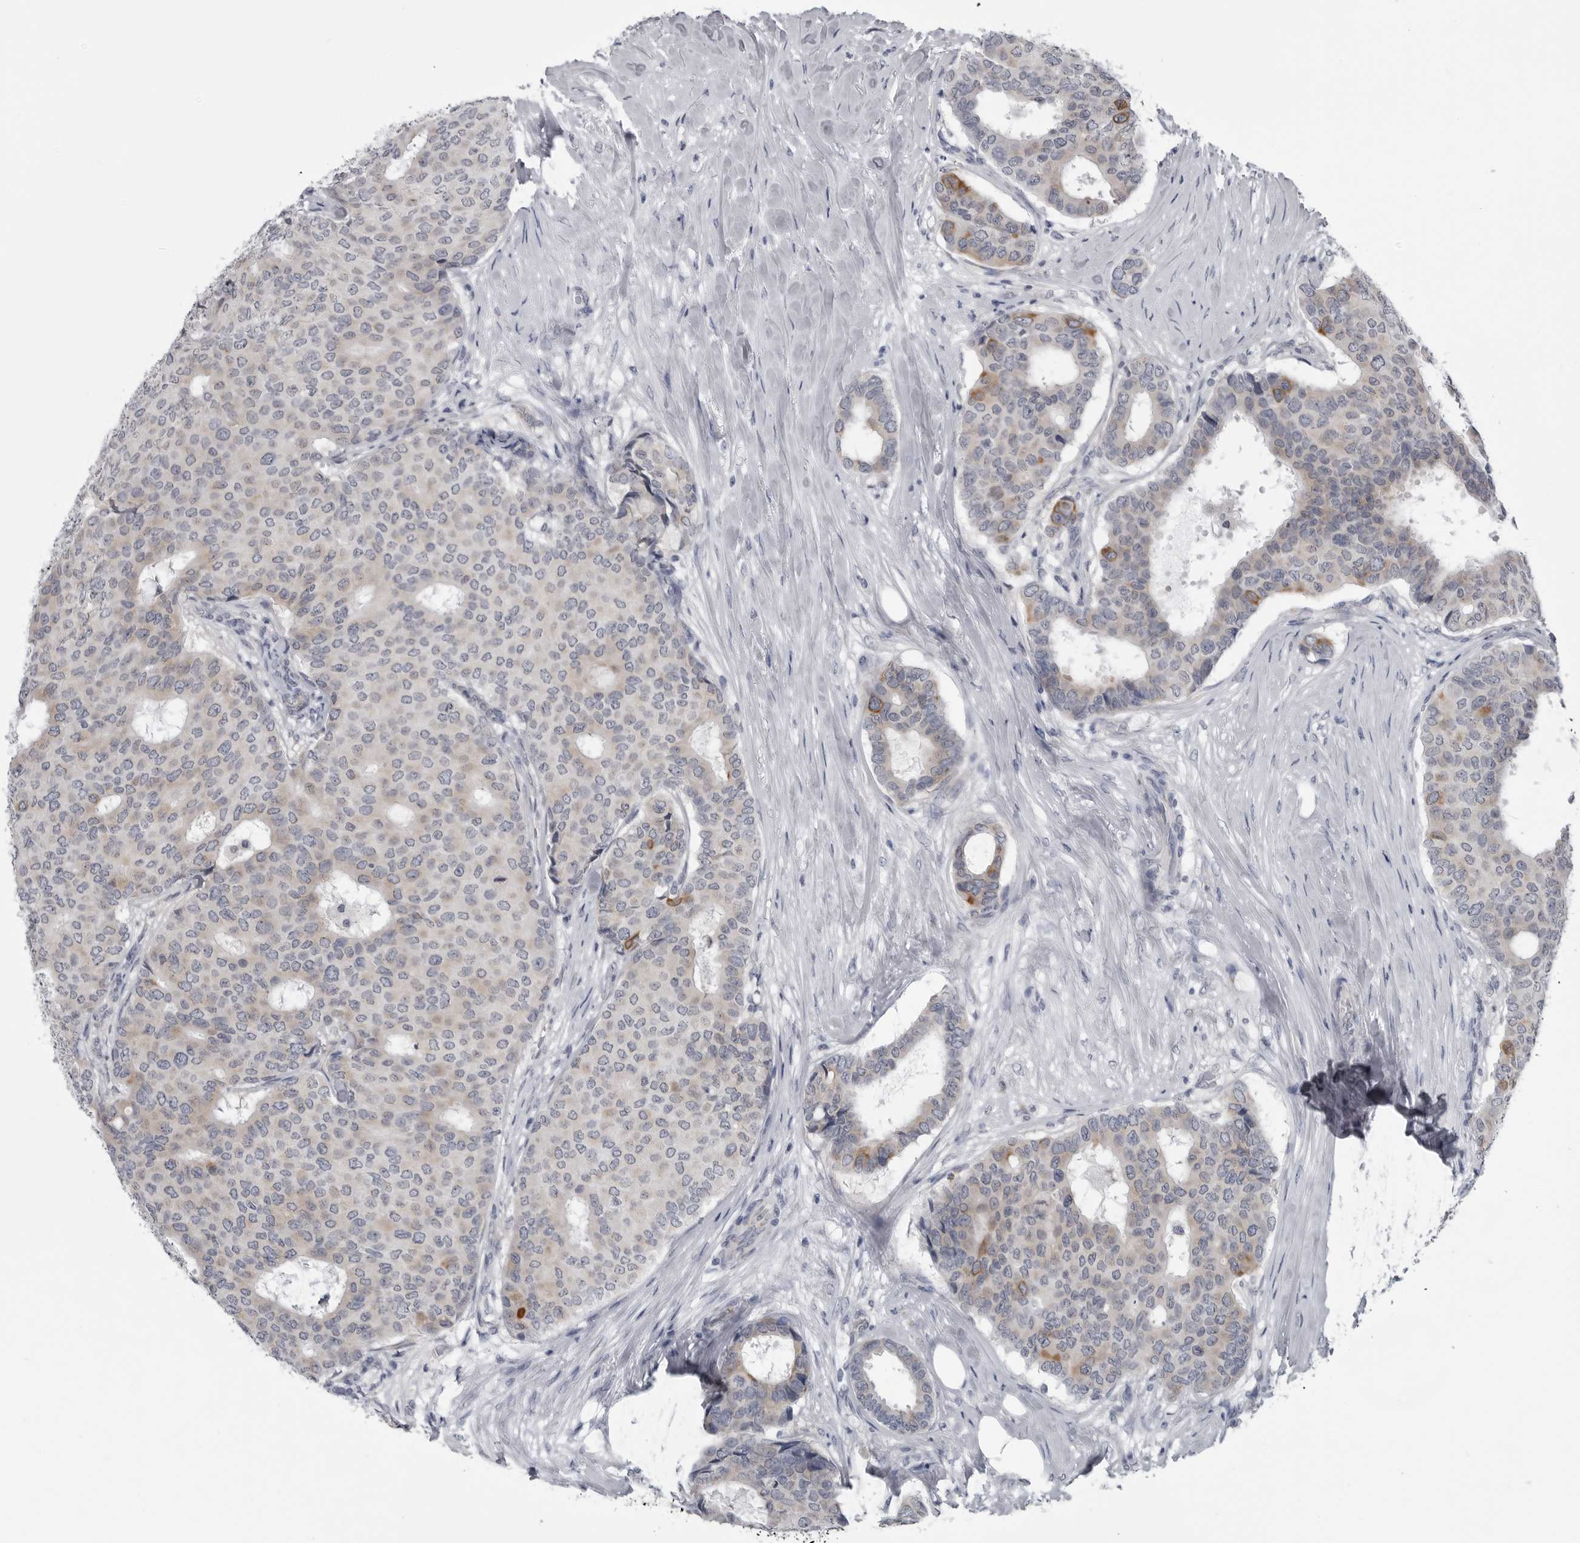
{"staining": {"intensity": "moderate", "quantity": "<25%", "location": "cytoplasmic/membranous"}, "tissue": "breast cancer", "cell_type": "Tumor cells", "image_type": "cancer", "snomed": [{"axis": "morphology", "description": "Duct carcinoma"}, {"axis": "topography", "description": "Breast"}], "caption": "Protein positivity by immunohistochemistry (IHC) displays moderate cytoplasmic/membranous staining in approximately <25% of tumor cells in invasive ductal carcinoma (breast).", "gene": "MYOC", "patient": {"sex": "female", "age": 75}}